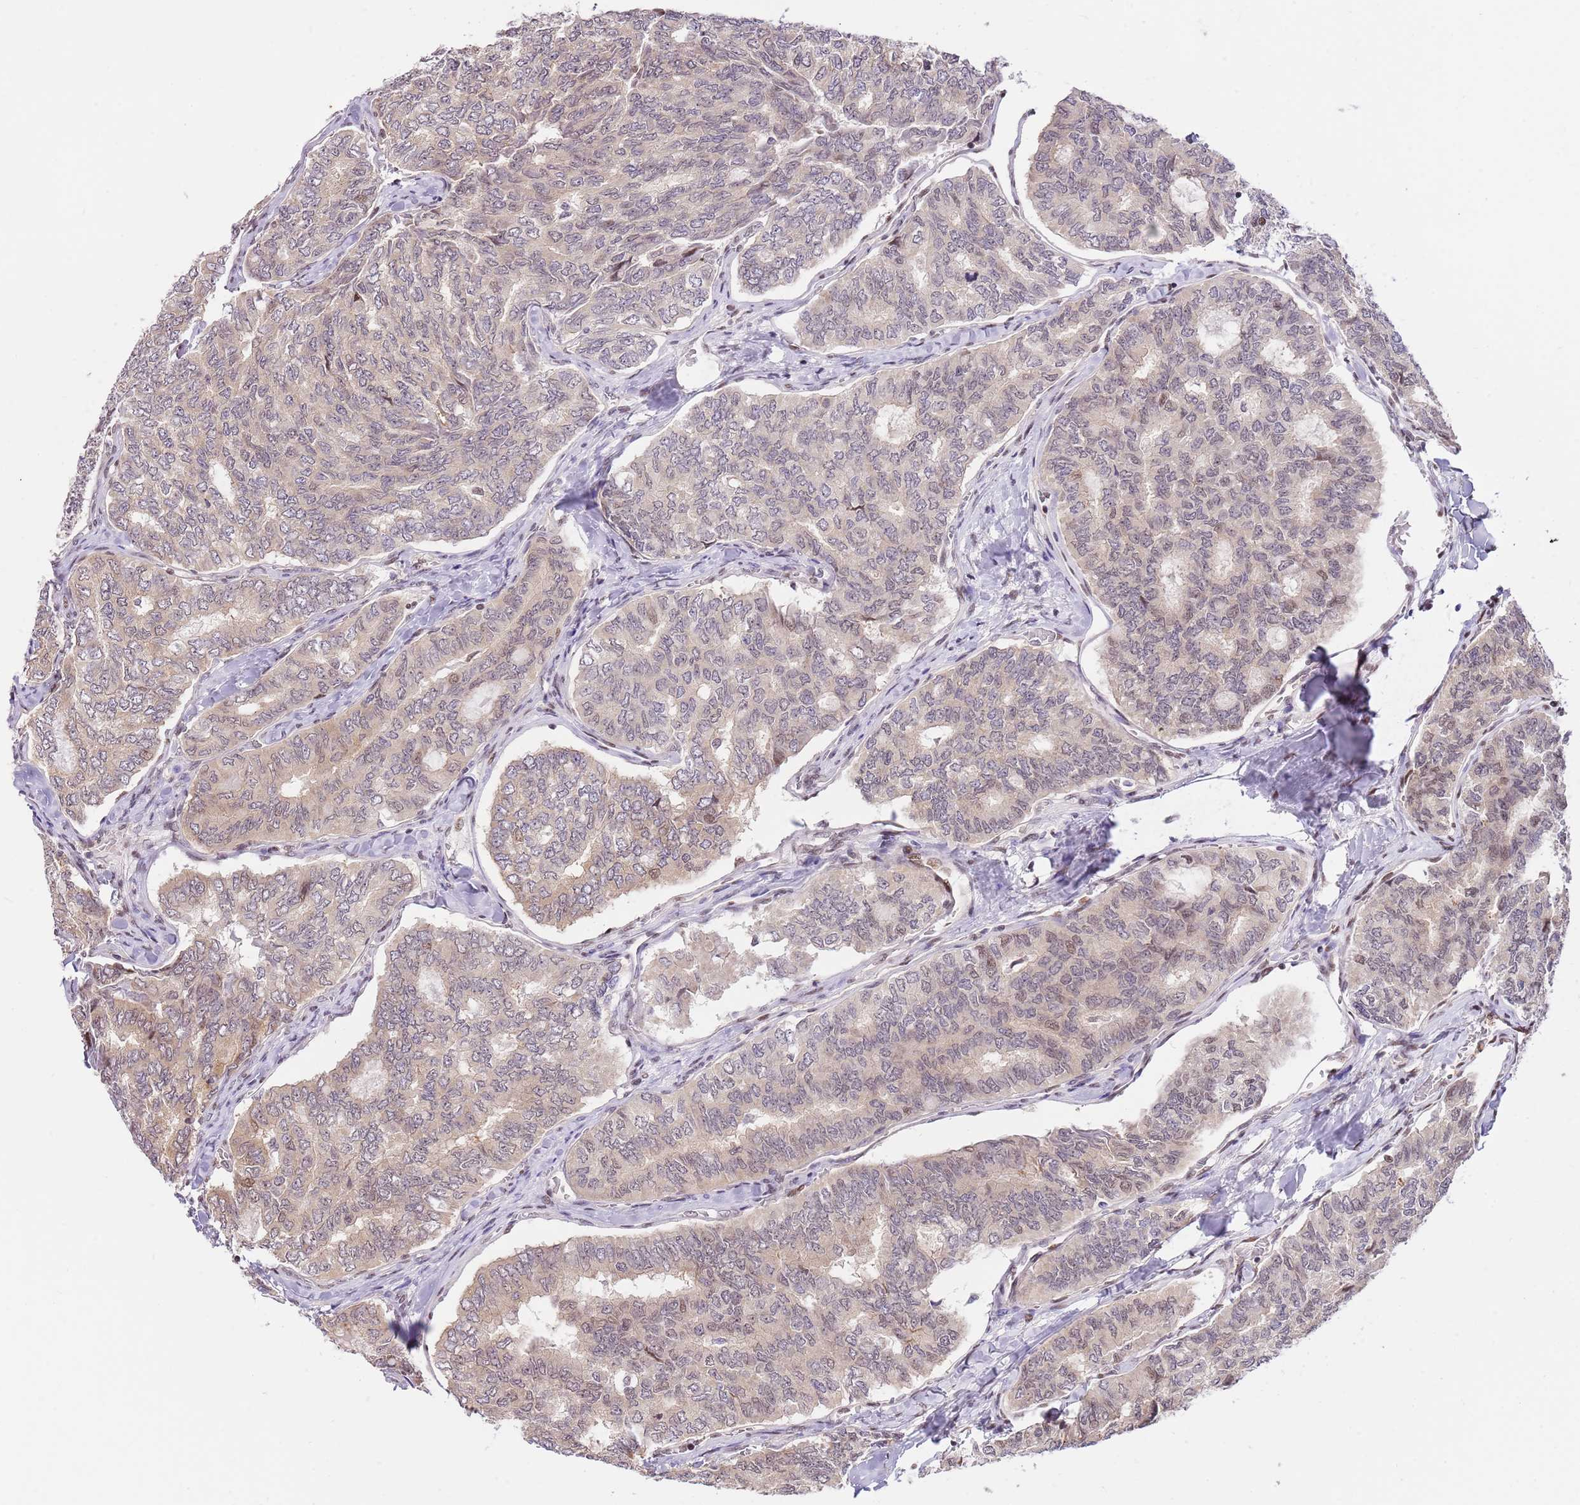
{"staining": {"intensity": "weak", "quantity": "<25%", "location": "cytoplasmic/membranous,nuclear"}, "tissue": "thyroid cancer", "cell_type": "Tumor cells", "image_type": "cancer", "snomed": [{"axis": "morphology", "description": "Papillary adenocarcinoma, NOS"}, {"axis": "topography", "description": "Thyroid gland"}], "caption": "This is a micrograph of immunohistochemistry staining of papillary adenocarcinoma (thyroid), which shows no expression in tumor cells. (DAB (3,3'-diaminobenzidine) immunohistochemistry with hematoxylin counter stain).", "gene": "RFK", "patient": {"sex": "female", "age": 35}}